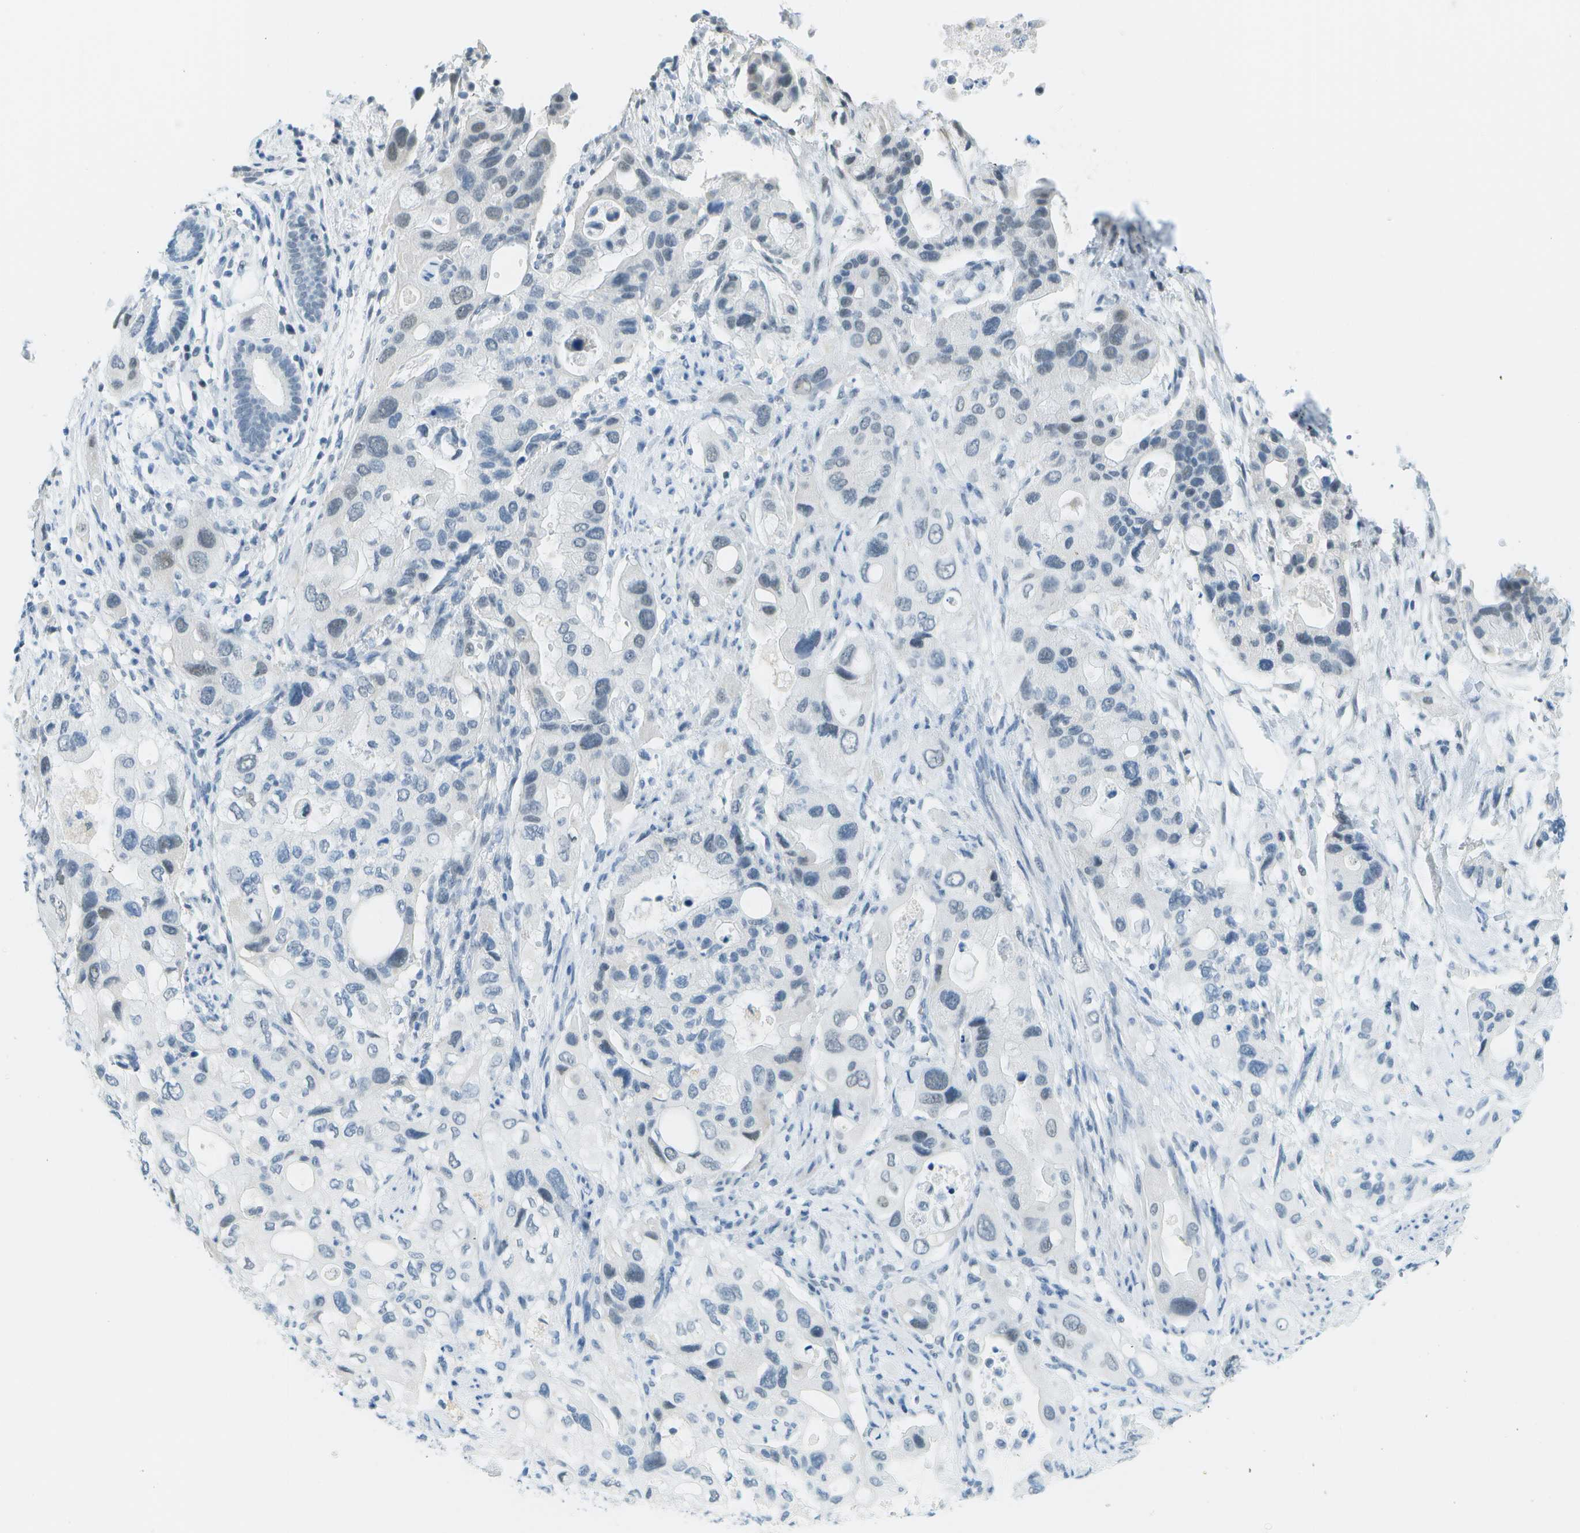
{"staining": {"intensity": "negative", "quantity": "none", "location": "none"}, "tissue": "pancreatic cancer", "cell_type": "Tumor cells", "image_type": "cancer", "snomed": [{"axis": "morphology", "description": "Adenocarcinoma, NOS"}, {"axis": "topography", "description": "Pancreas"}], "caption": "Immunohistochemistry photomicrograph of neoplastic tissue: adenocarcinoma (pancreatic) stained with DAB demonstrates no significant protein staining in tumor cells.", "gene": "NEK11", "patient": {"sex": "female", "age": 56}}